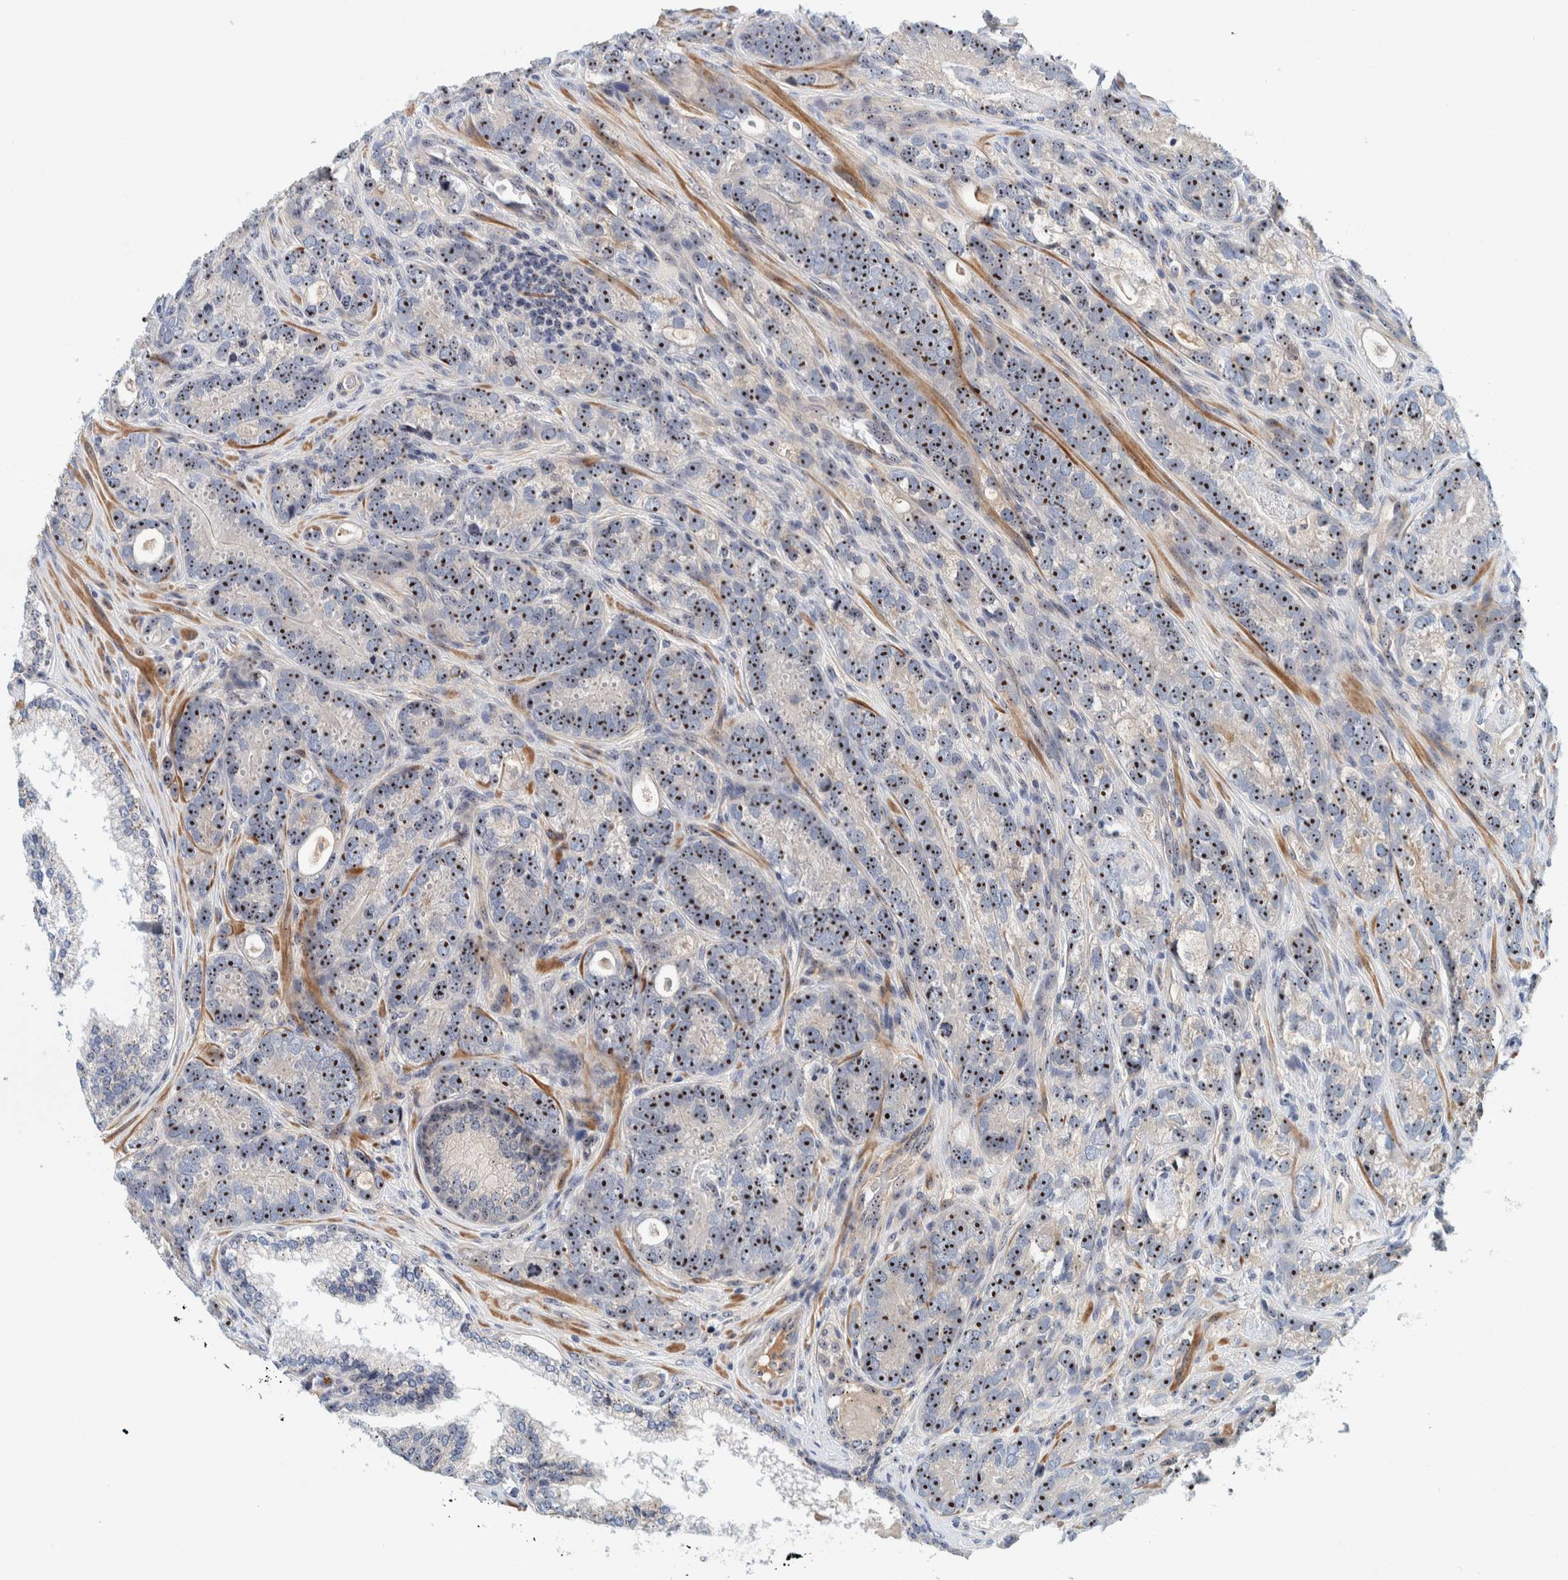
{"staining": {"intensity": "strong", "quantity": ">75%", "location": "nuclear"}, "tissue": "prostate cancer", "cell_type": "Tumor cells", "image_type": "cancer", "snomed": [{"axis": "morphology", "description": "Adenocarcinoma, High grade"}, {"axis": "topography", "description": "Prostate"}], "caption": "DAB immunohistochemical staining of prostate high-grade adenocarcinoma demonstrates strong nuclear protein staining in about >75% of tumor cells.", "gene": "NOL11", "patient": {"sex": "male", "age": 56}}